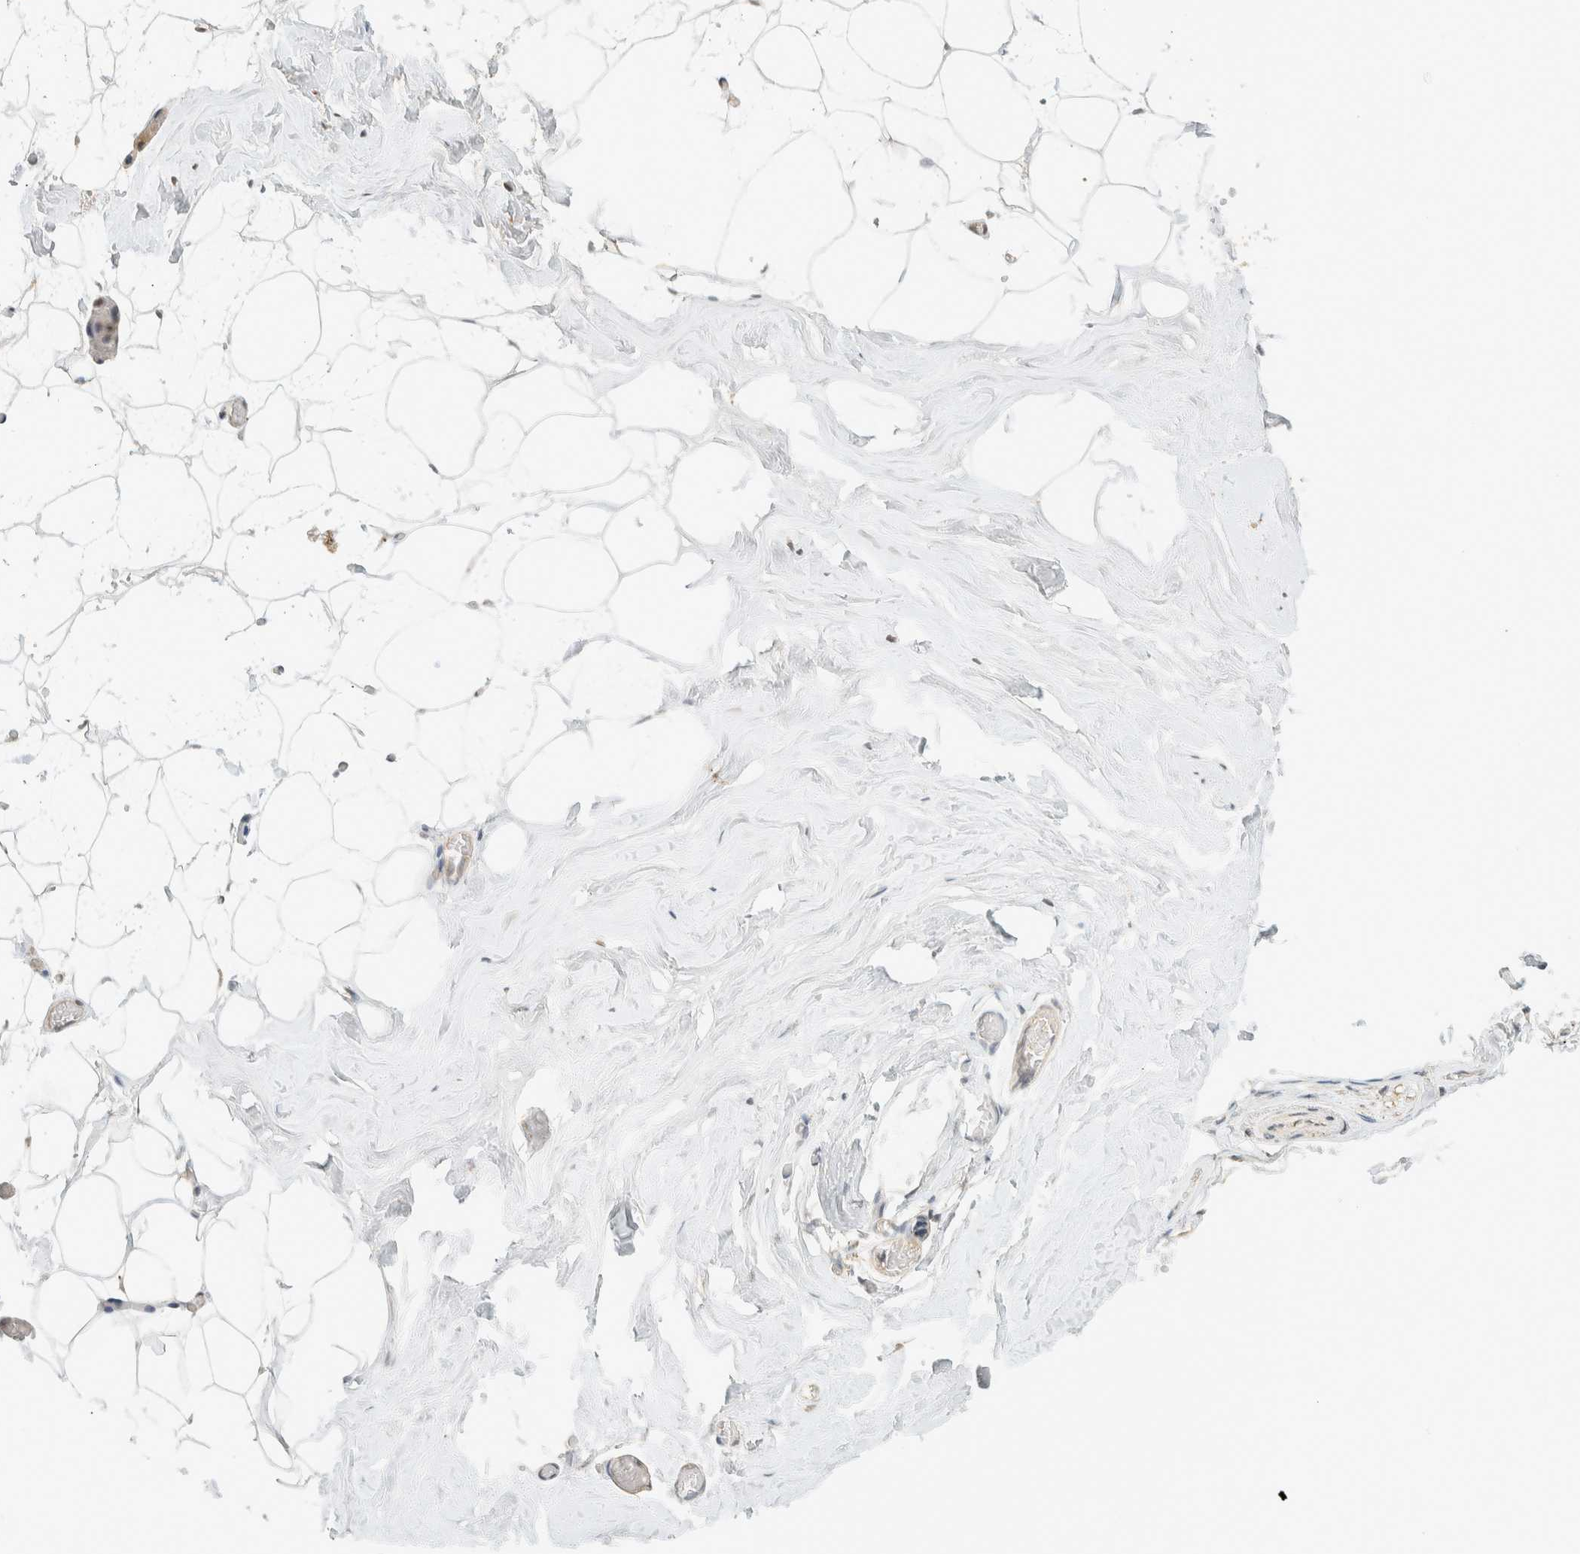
{"staining": {"intensity": "weak", "quantity": ">75%", "location": "cytoplasmic/membranous"}, "tissue": "adipose tissue", "cell_type": "Adipocytes", "image_type": "normal", "snomed": [{"axis": "morphology", "description": "Normal tissue, NOS"}, {"axis": "morphology", "description": "Fibrosis, NOS"}, {"axis": "topography", "description": "Breast"}, {"axis": "topography", "description": "Adipose tissue"}], "caption": "Protein expression analysis of benign adipose tissue exhibits weak cytoplasmic/membranous expression in about >75% of adipocytes. (Brightfield microscopy of DAB IHC at high magnification).", "gene": "KIFAP3", "patient": {"sex": "female", "age": 39}}